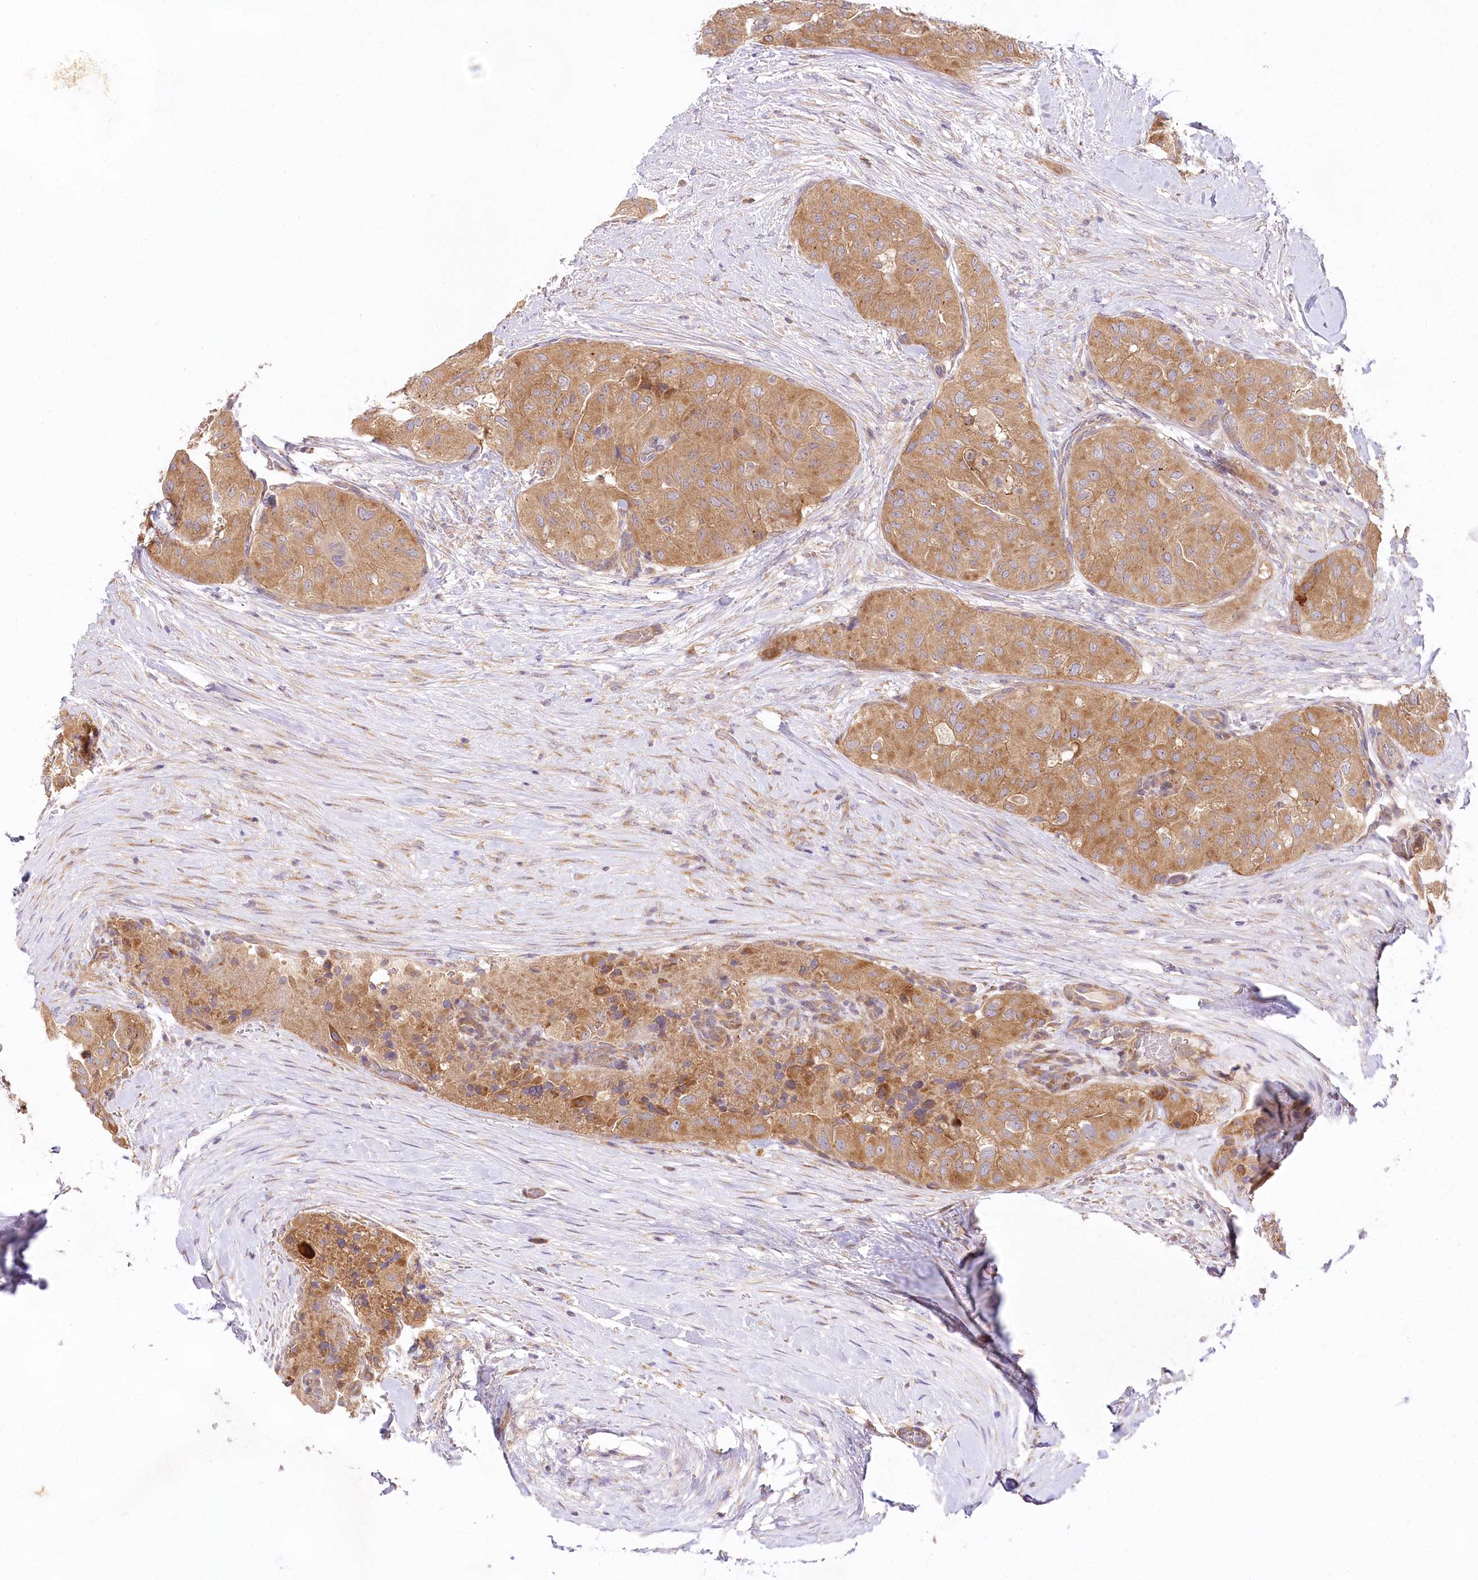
{"staining": {"intensity": "moderate", "quantity": ">75%", "location": "cytoplasmic/membranous"}, "tissue": "thyroid cancer", "cell_type": "Tumor cells", "image_type": "cancer", "snomed": [{"axis": "morphology", "description": "Papillary adenocarcinoma, NOS"}, {"axis": "topography", "description": "Thyroid gland"}], "caption": "A histopathology image of papillary adenocarcinoma (thyroid) stained for a protein exhibits moderate cytoplasmic/membranous brown staining in tumor cells.", "gene": "PYROXD1", "patient": {"sex": "female", "age": 59}}